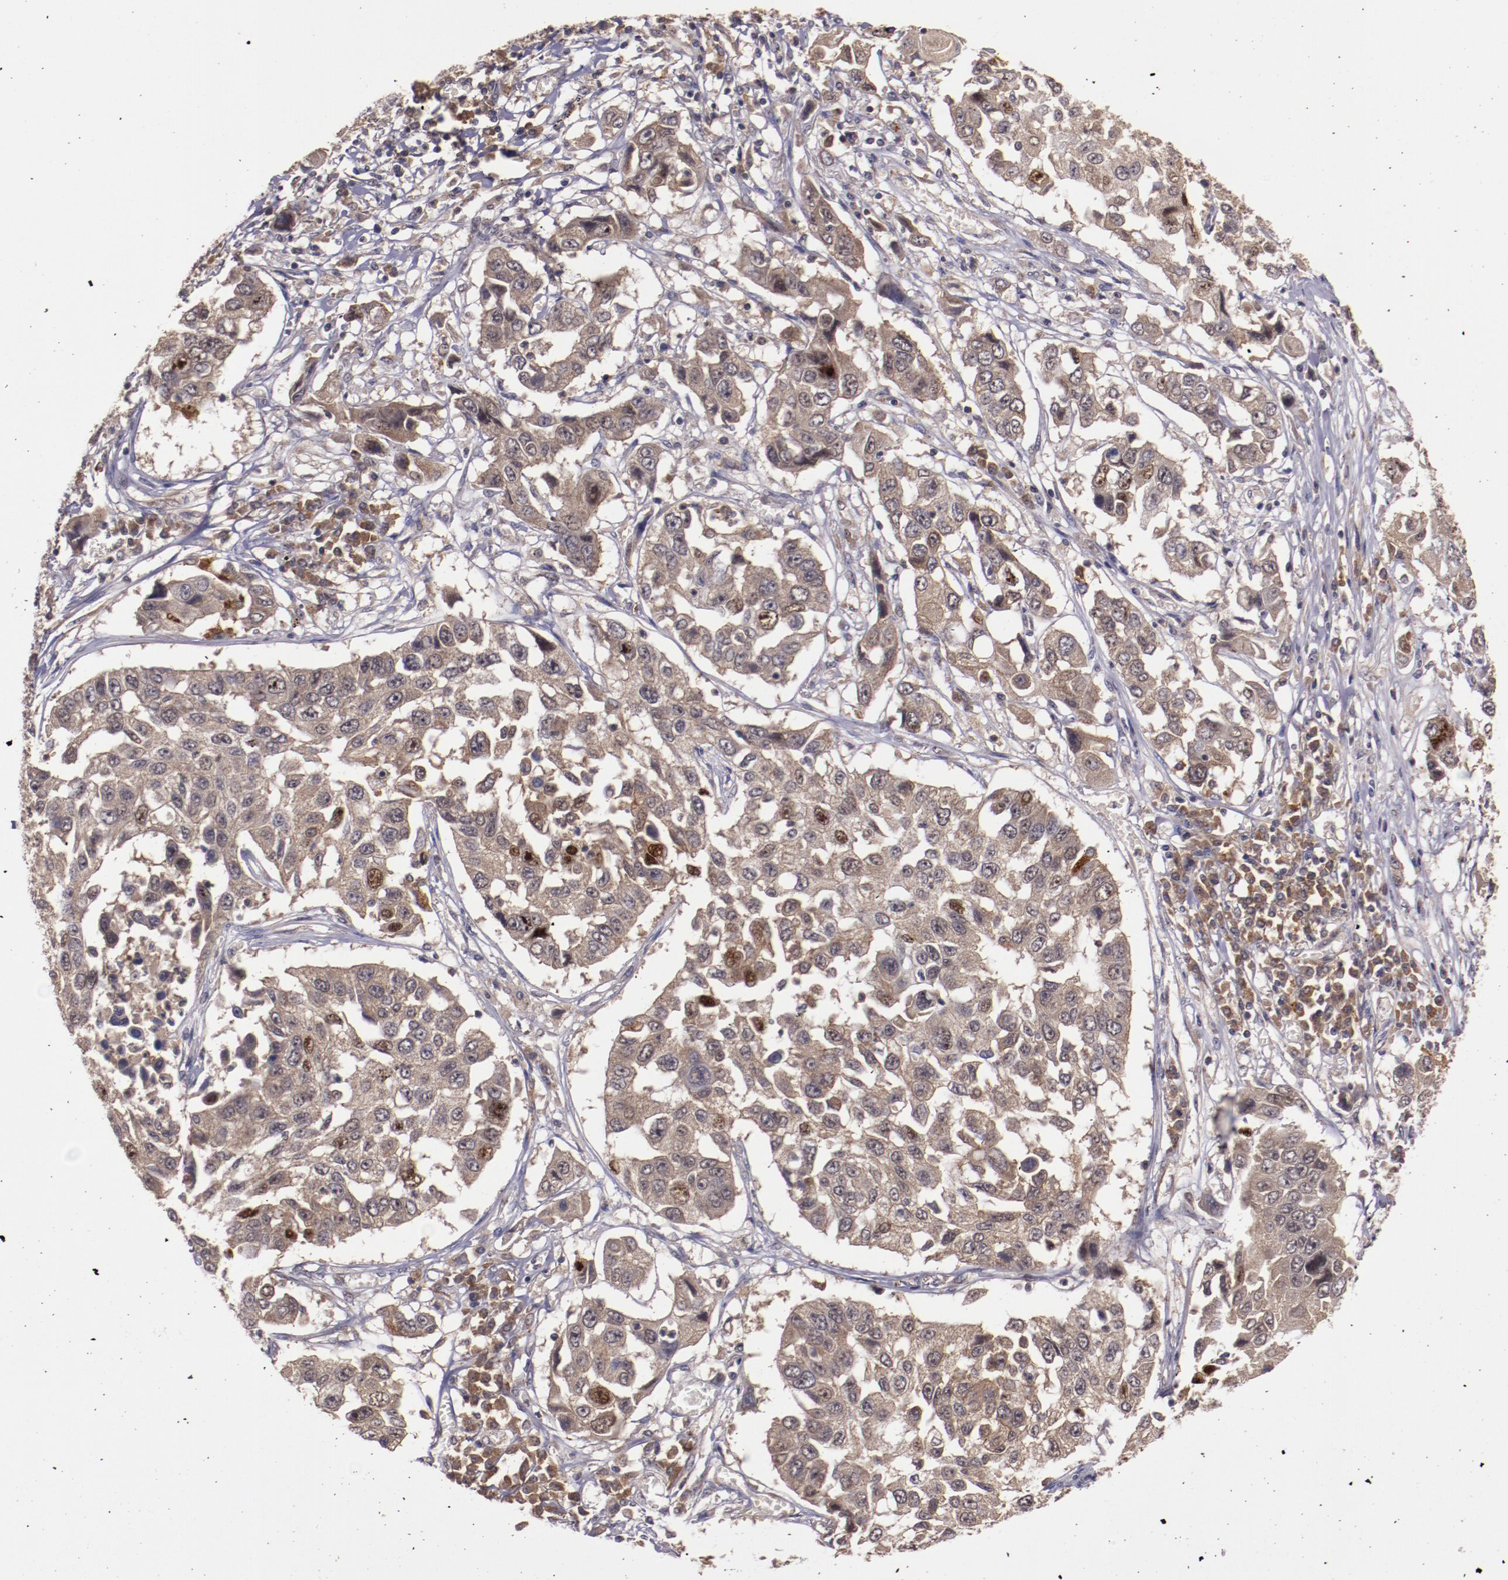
{"staining": {"intensity": "weak", "quantity": ">75%", "location": "cytoplasmic/membranous,nuclear"}, "tissue": "lung cancer", "cell_type": "Tumor cells", "image_type": "cancer", "snomed": [{"axis": "morphology", "description": "Squamous cell carcinoma, NOS"}, {"axis": "topography", "description": "Lung"}], "caption": "Immunohistochemistry staining of lung squamous cell carcinoma, which exhibits low levels of weak cytoplasmic/membranous and nuclear expression in about >75% of tumor cells indicating weak cytoplasmic/membranous and nuclear protein staining. The staining was performed using DAB (3,3'-diaminobenzidine) (brown) for protein detection and nuclei were counterstained in hematoxylin (blue).", "gene": "FTSJ1", "patient": {"sex": "male", "age": 71}}